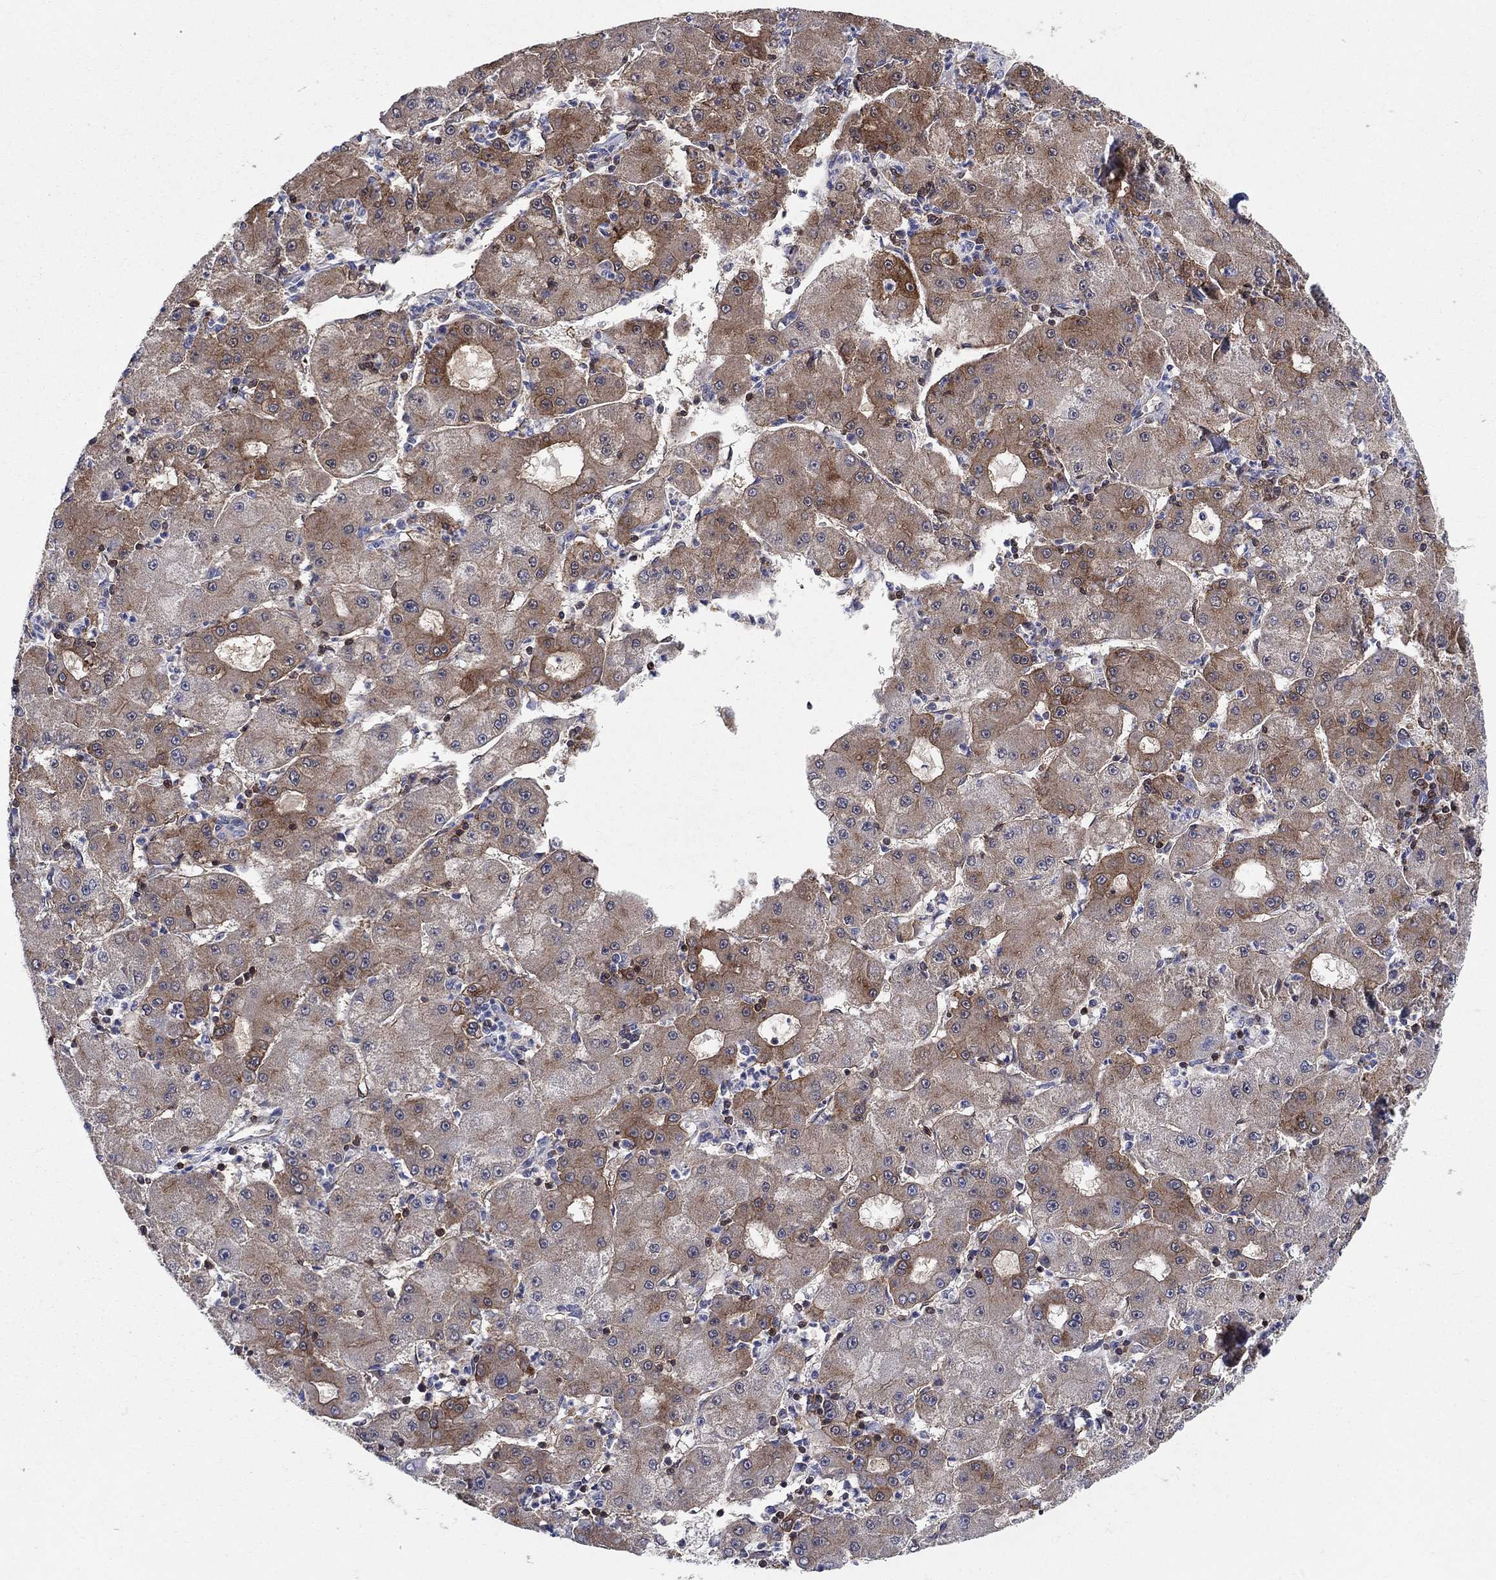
{"staining": {"intensity": "moderate", "quantity": "25%-75%", "location": "cytoplasmic/membranous"}, "tissue": "liver cancer", "cell_type": "Tumor cells", "image_type": "cancer", "snomed": [{"axis": "morphology", "description": "Carcinoma, Hepatocellular, NOS"}, {"axis": "topography", "description": "Liver"}], "caption": "High-magnification brightfield microscopy of liver hepatocellular carcinoma stained with DAB (brown) and counterstained with hematoxylin (blue). tumor cells exhibit moderate cytoplasmic/membranous positivity is present in about25%-75% of cells. Immunohistochemistry stains the protein of interest in brown and the nuclei are stained blue.", "gene": "AGFG2", "patient": {"sex": "male", "age": 73}}